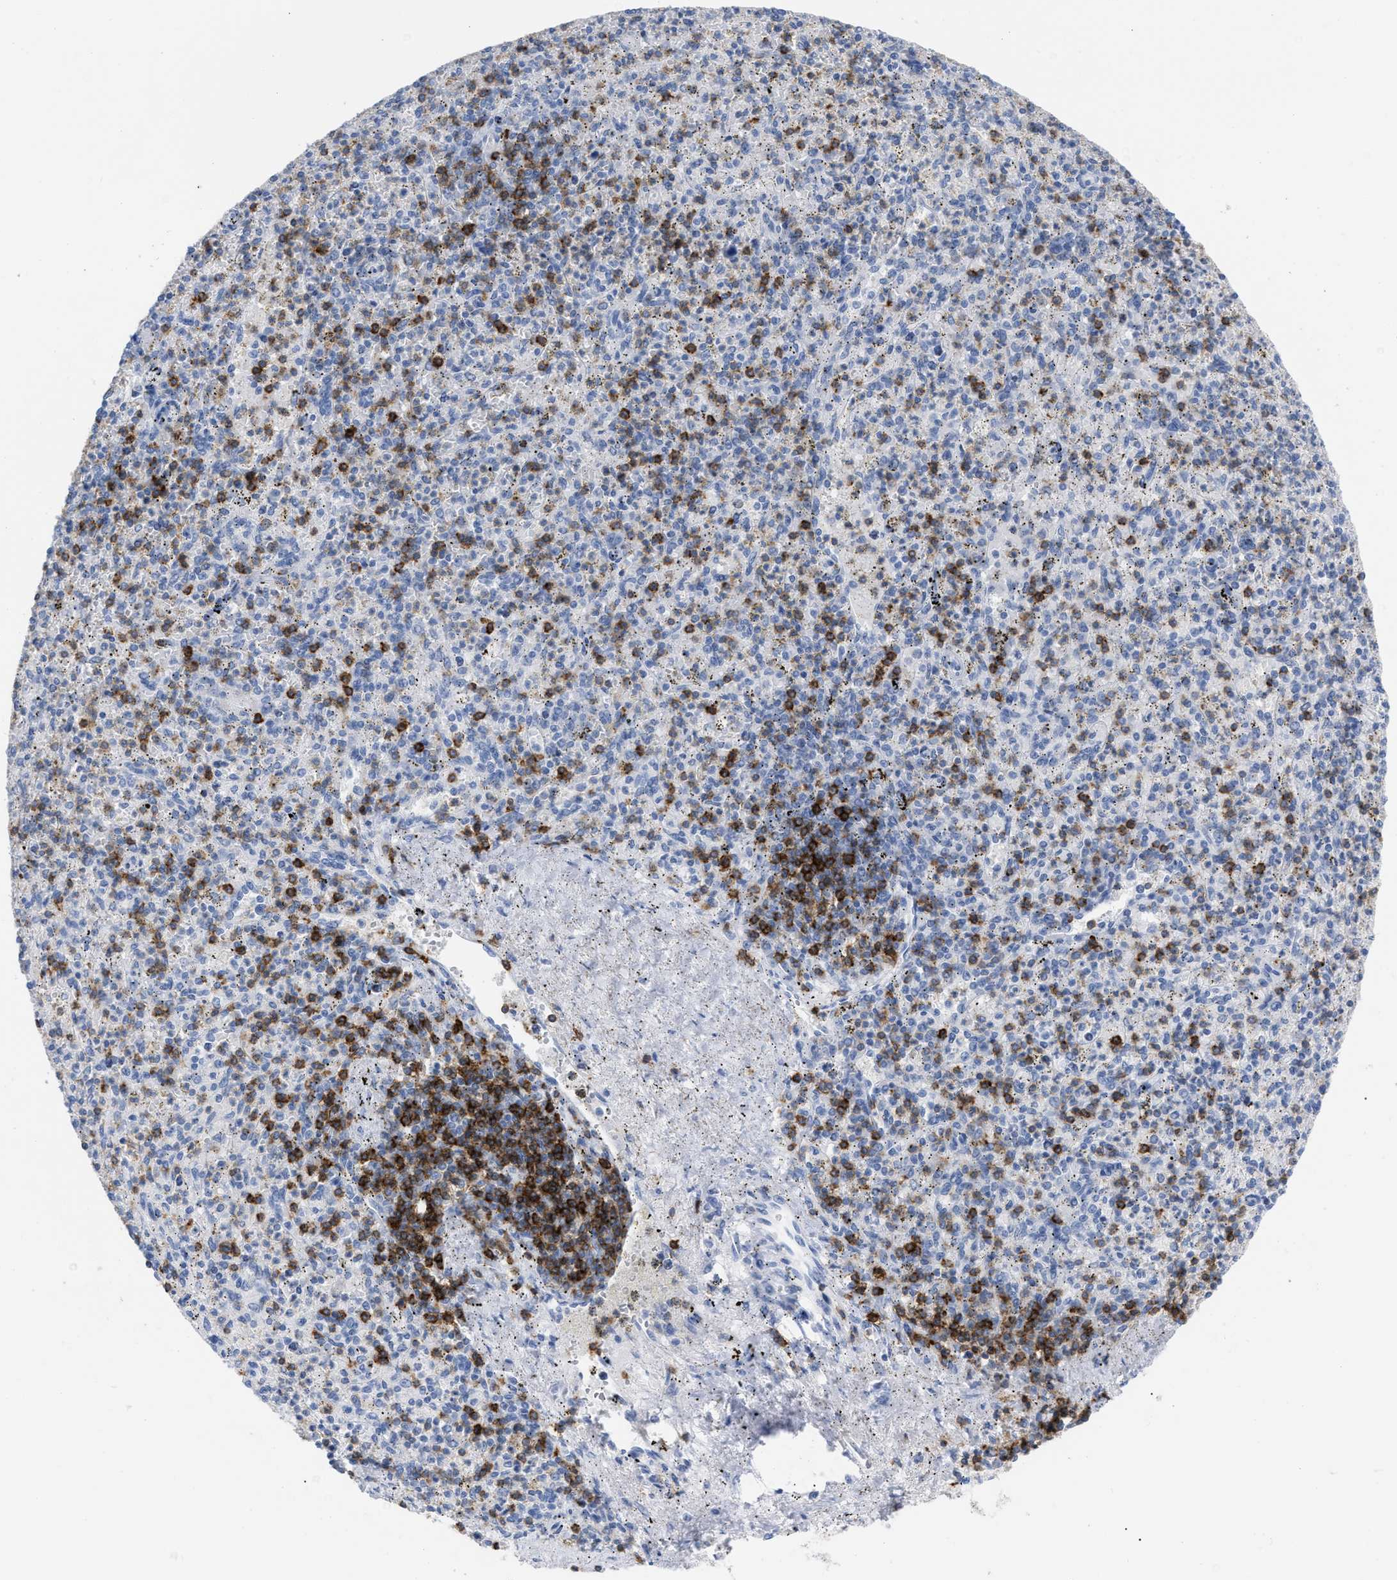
{"staining": {"intensity": "strong", "quantity": "<25%", "location": "cytoplasmic/membranous"}, "tissue": "spleen", "cell_type": "Cells in red pulp", "image_type": "normal", "snomed": [{"axis": "morphology", "description": "Normal tissue, NOS"}, {"axis": "topography", "description": "Spleen"}], "caption": "DAB (3,3'-diaminobenzidine) immunohistochemical staining of benign human spleen displays strong cytoplasmic/membranous protein staining in approximately <25% of cells in red pulp. (DAB (3,3'-diaminobenzidine) IHC, brown staining for protein, blue staining for nuclei).", "gene": "CD5", "patient": {"sex": "male", "age": 72}}